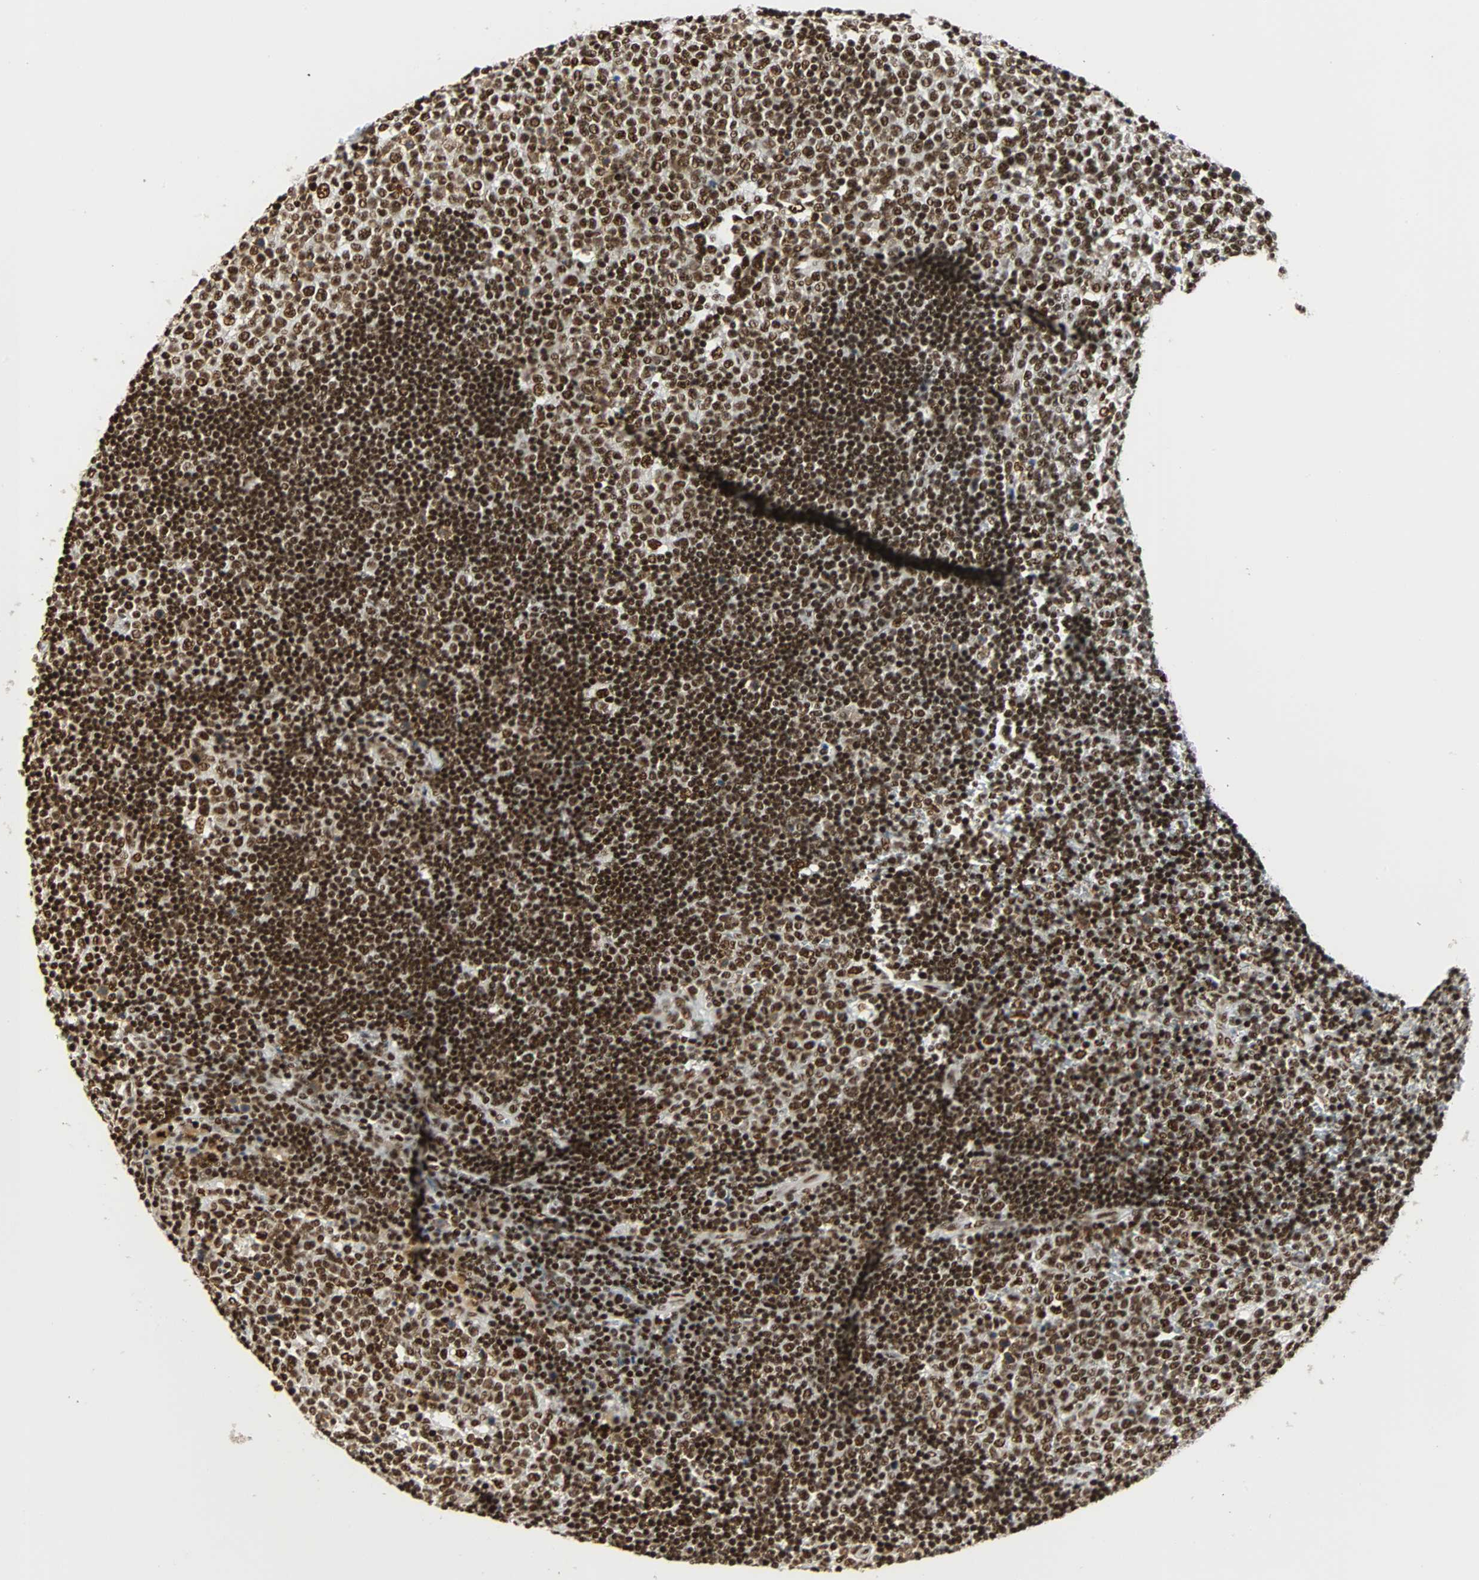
{"staining": {"intensity": "strong", "quantity": ">75%", "location": "nuclear"}, "tissue": "lymph node", "cell_type": "Germinal center cells", "image_type": "normal", "snomed": [{"axis": "morphology", "description": "Normal tissue, NOS"}, {"axis": "topography", "description": "Lymph node"}, {"axis": "topography", "description": "Salivary gland"}], "caption": "IHC (DAB) staining of unremarkable human lymph node reveals strong nuclear protein expression in about >75% of germinal center cells.", "gene": "CDK12", "patient": {"sex": "male", "age": 8}}